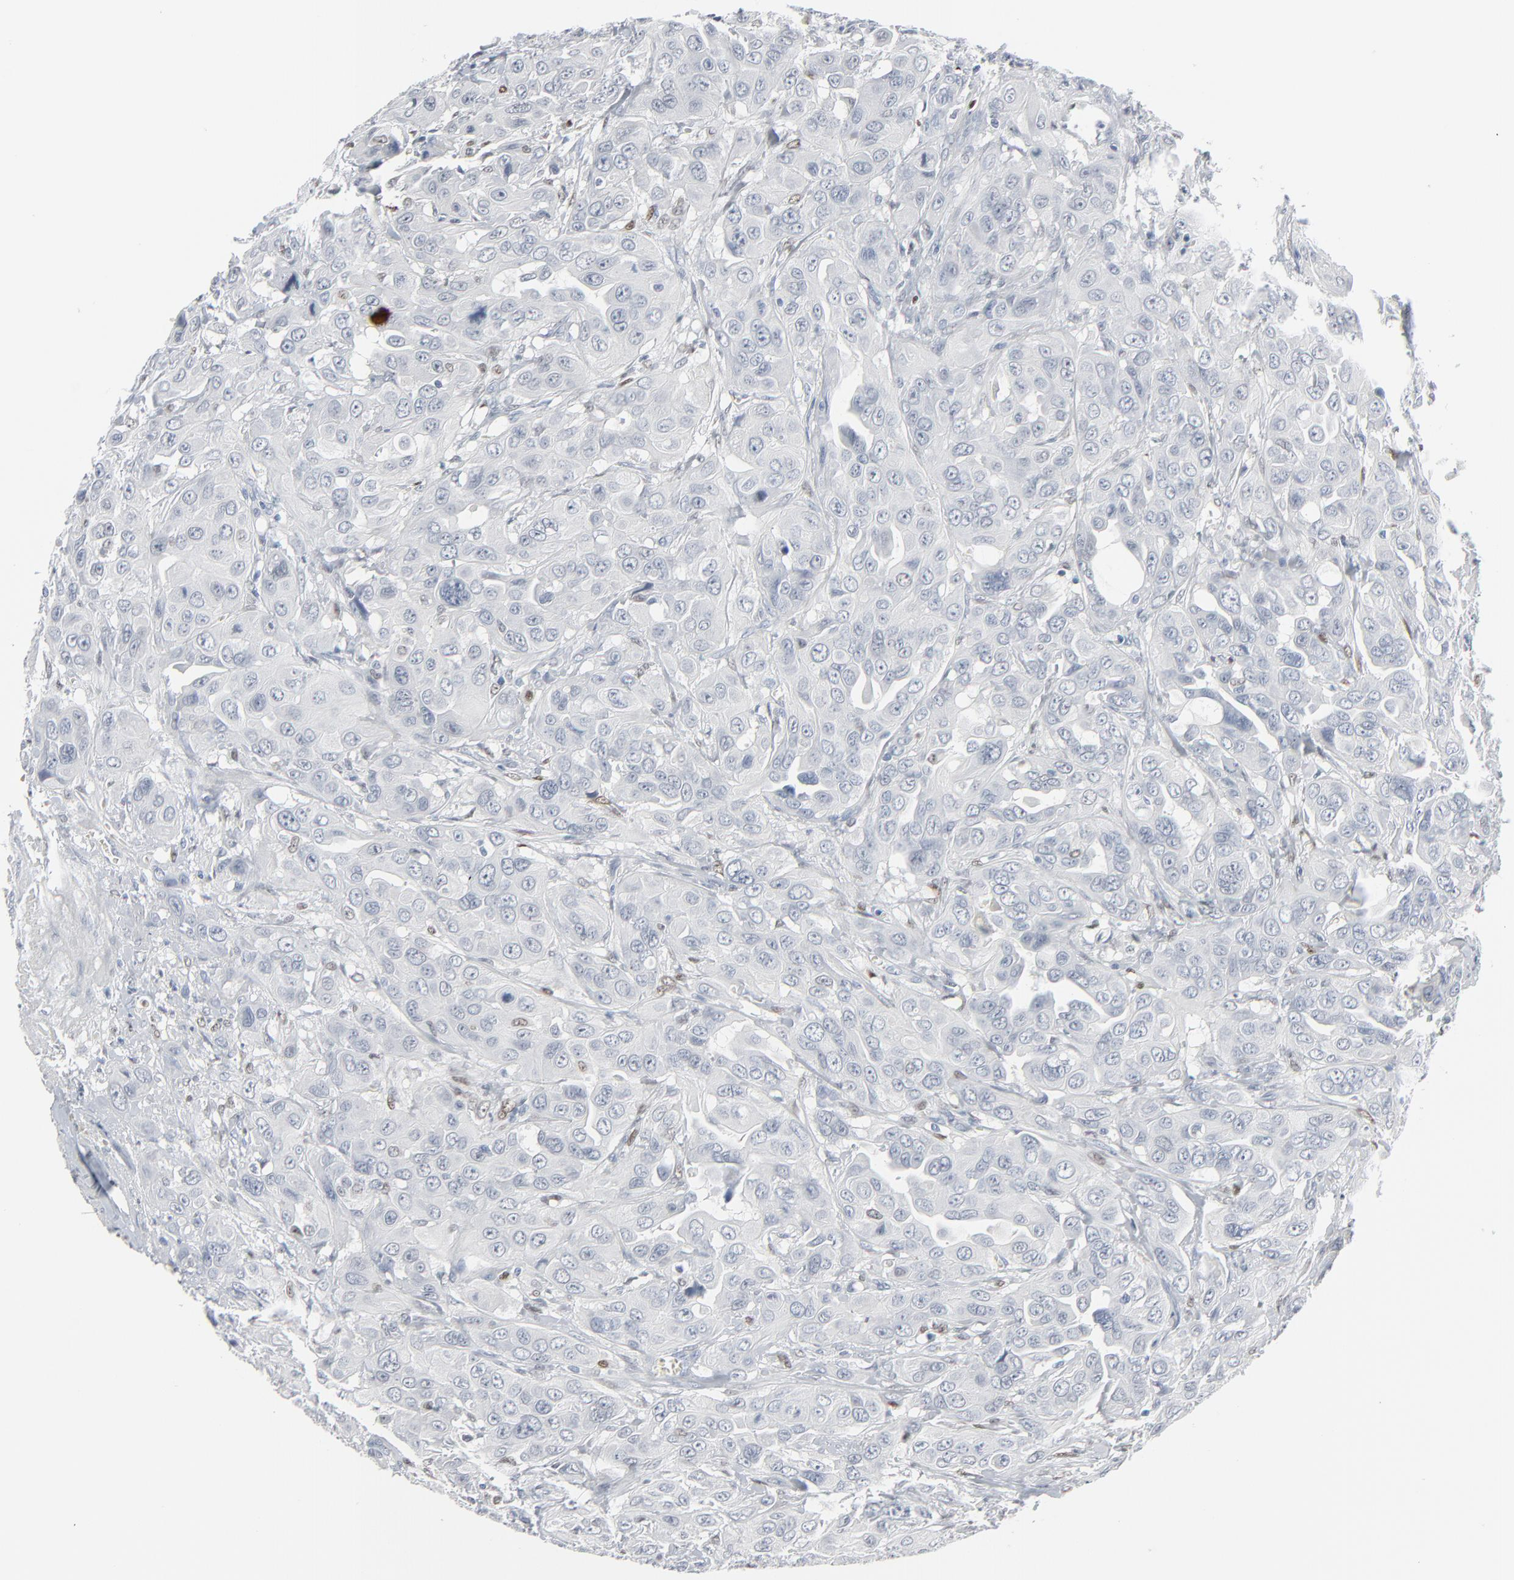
{"staining": {"intensity": "negative", "quantity": "none", "location": "none"}, "tissue": "urothelial cancer", "cell_type": "Tumor cells", "image_type": "cancer", "snomed": [{"axis": "morphology", "description": "Urothelial carcinoma, High grade"}, {"axis": "topography", "description": "Urinary bladder"}], "caption": "Tumor cells show no significant positivity in urothelial cancer.", "gene": "MITF", "patient": {"sex": "female", "age": 80}}